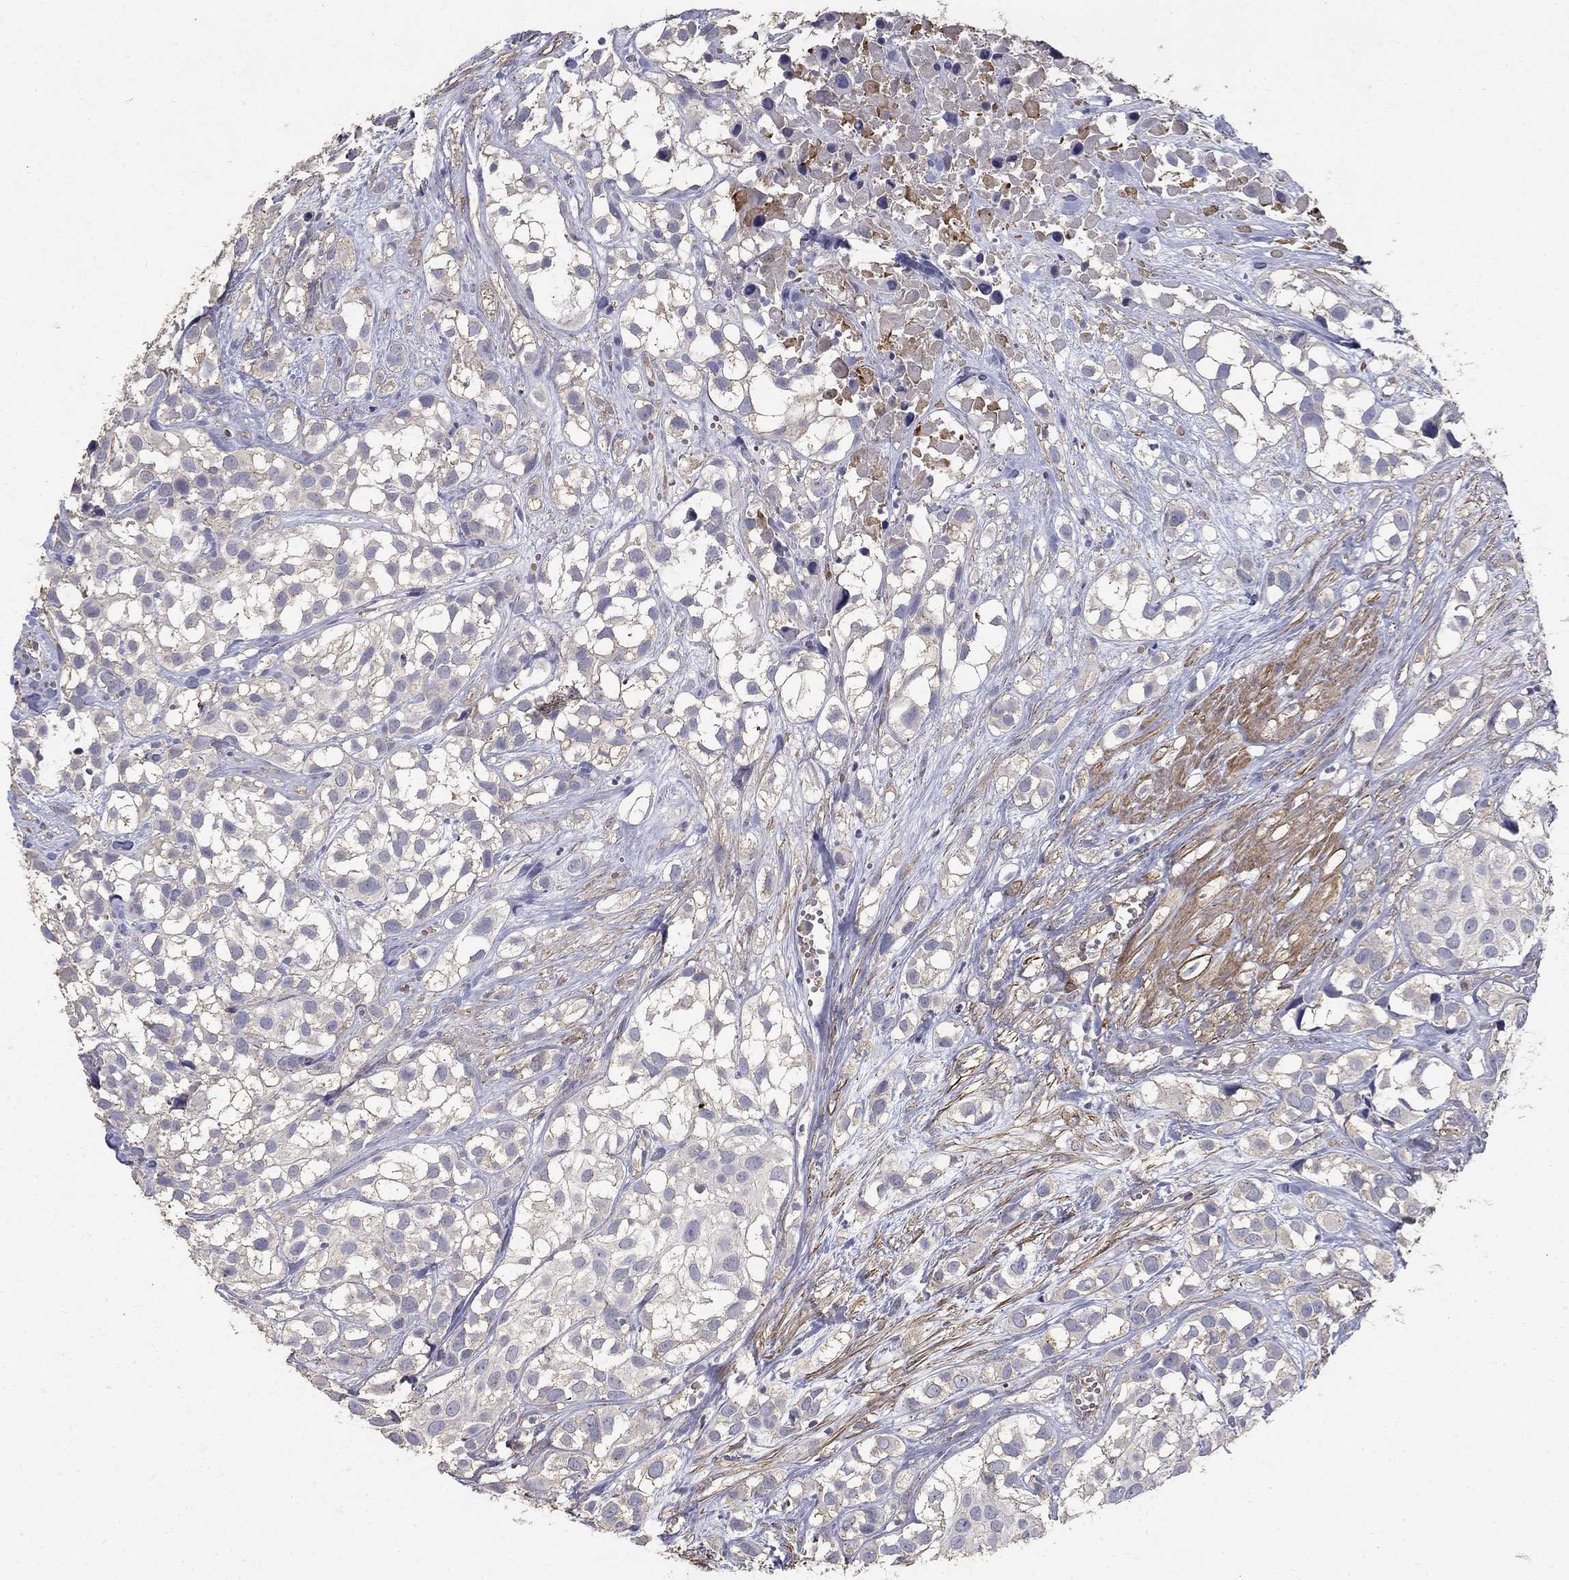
{"staining": {"intensity": "negative", "quantity": "none", "location": "none"}, "tissue": "urothelial cancer", "cell_type": "Tumor cells", "image_type": "cancer", "snomed": [{"axis": "morphology", "description": "Urothelial carcinoma, High grade"}, {"axis": "topography", "description": "Urinary bladder"}], "caption": "There is no significant expression in tumor cells of urothelial cancer.", "gene": "MPP2", "patient": {"sex": "male", "age": 56}}